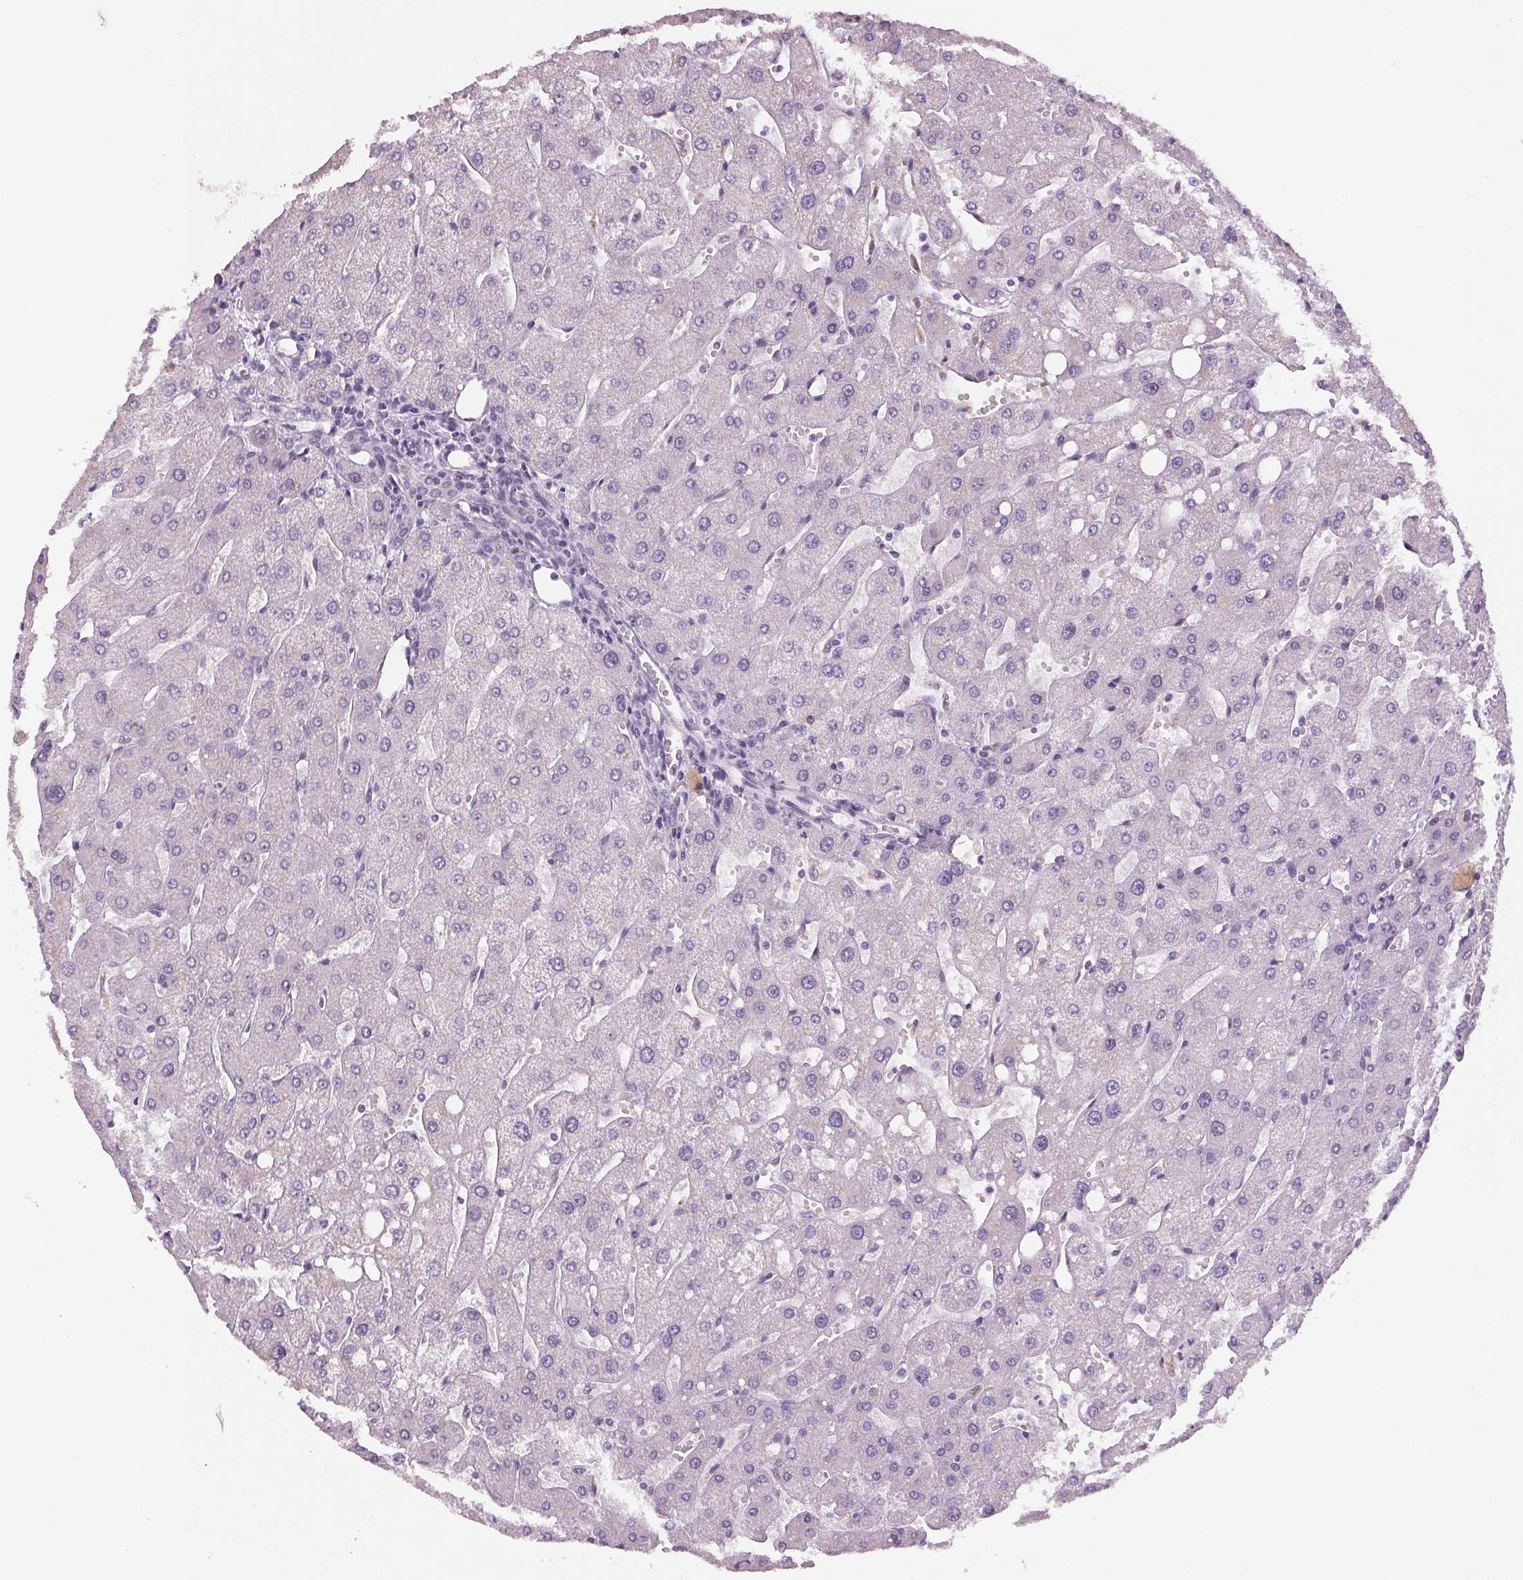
{"staining": {"intensity": "moderate", "quantity": "<25%", "location": "cytoplasmic/membranous"}, "tissue": "liver", "cell_type": "Cholangiocytes", "image_type": "normal", "snomed": [{"axis": "morphology", "description": "Normal tissue, NOS"}, {"axis": "topography", "description": "Liver"}], "caption": "Liver stained with a brown dye displays moderate cytoplasmic/membranous positive expression in approximately <25% of cholangiocytes.", "gene": "MISP", "patient": {"sex": "male", "age": 67}}